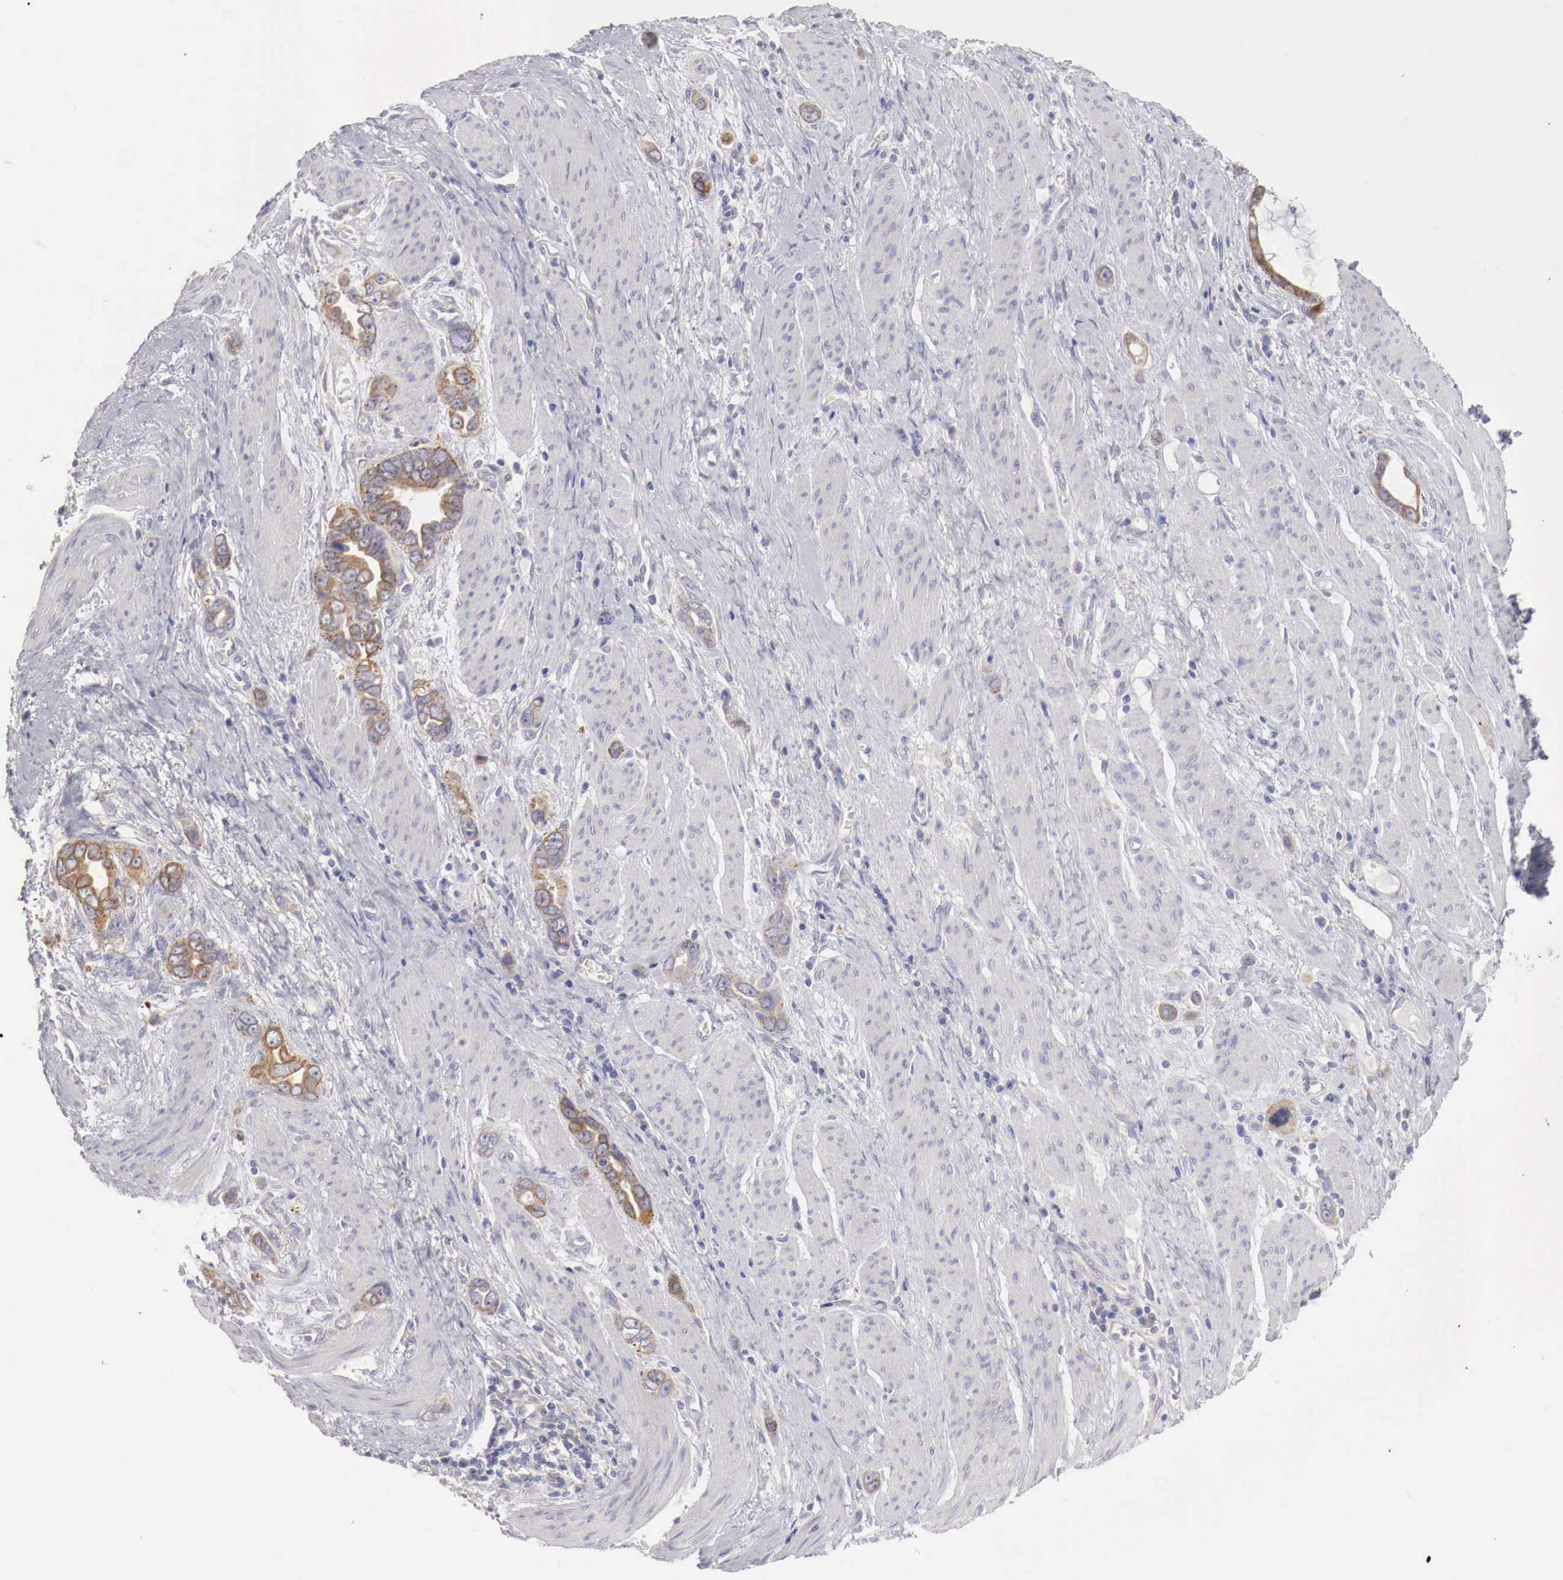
{"staining": {"intensity": "weak", "quantity": "25%-75%", "location": "cytoplasmic/membranous"}, "tissue": "stomach cancer", "cell_type": "Tumor cells", "image_type": "cancer", "snomed": [{"axis": "morphology", "description": "Adenocarcinoma, NOS"}, {"axis": "topography", "description": "Stomach"}], "caption": "Stomach cancer was stained to show a protein in brown. There is low levels of weak cytoplasmic/membranous staining in approximately 25%-75% of tumor cells.", "gene": "NSDHL", "patient": {"sex": "male", "age": 78}}